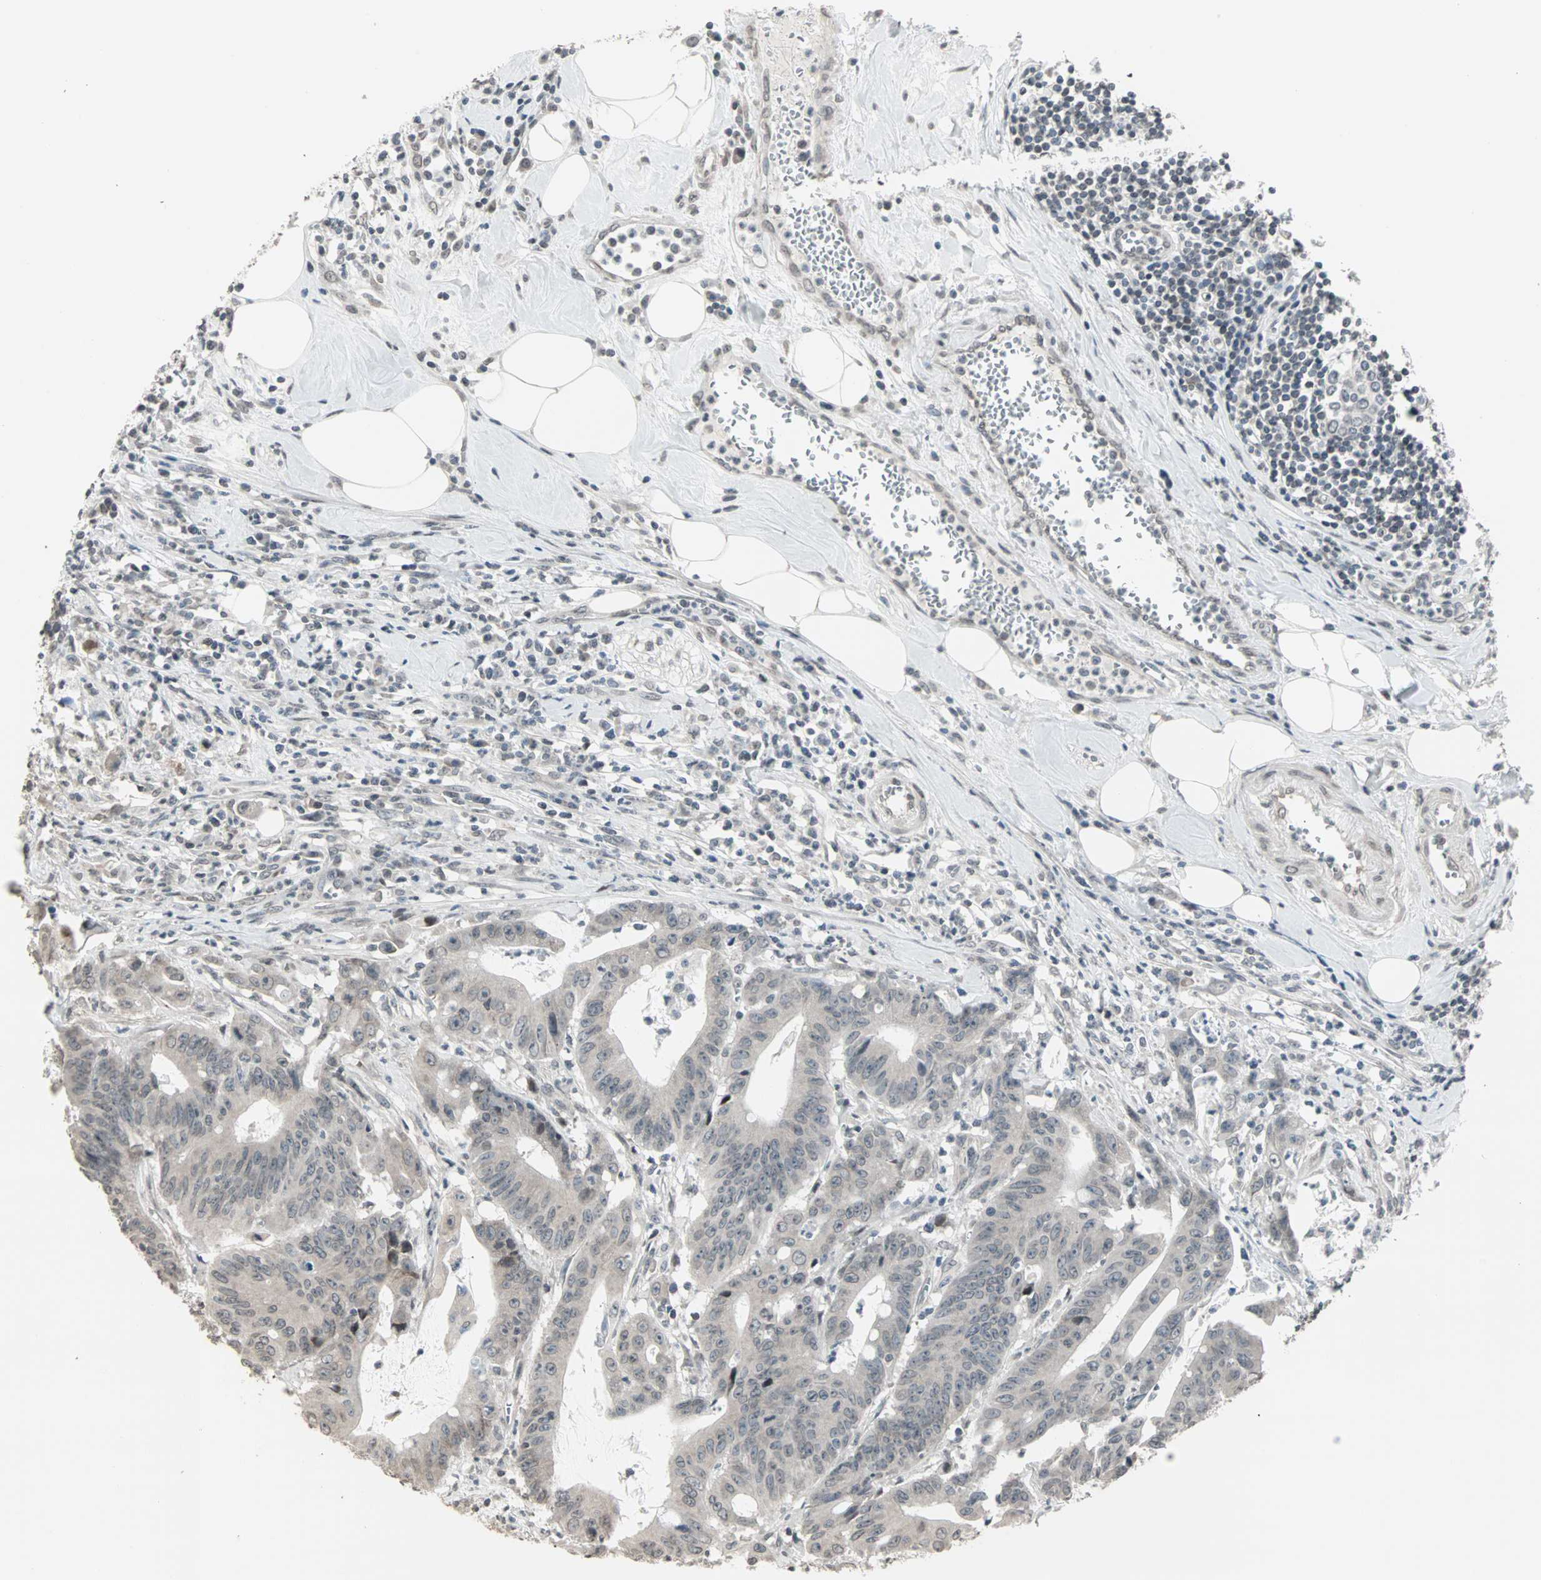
{"staining": {"intensity": "negative", "quantity": "none", "location": "none"}, "tissue": "colorectal cancer", "cell_type": "Tumor cells", "image_type": "cancer", "snomed": [{"axis": "morphology", "description": "Adenocarcinoma, NOS"}, {"axis": "topography", "description": "Colon"}], "caption": "A micrograph of human colorectal cancer (adenocarcinoma) is negative for staining in tumor cells.", "gene": "CBLC", "patient": {"sex": "male", "age": 45}}